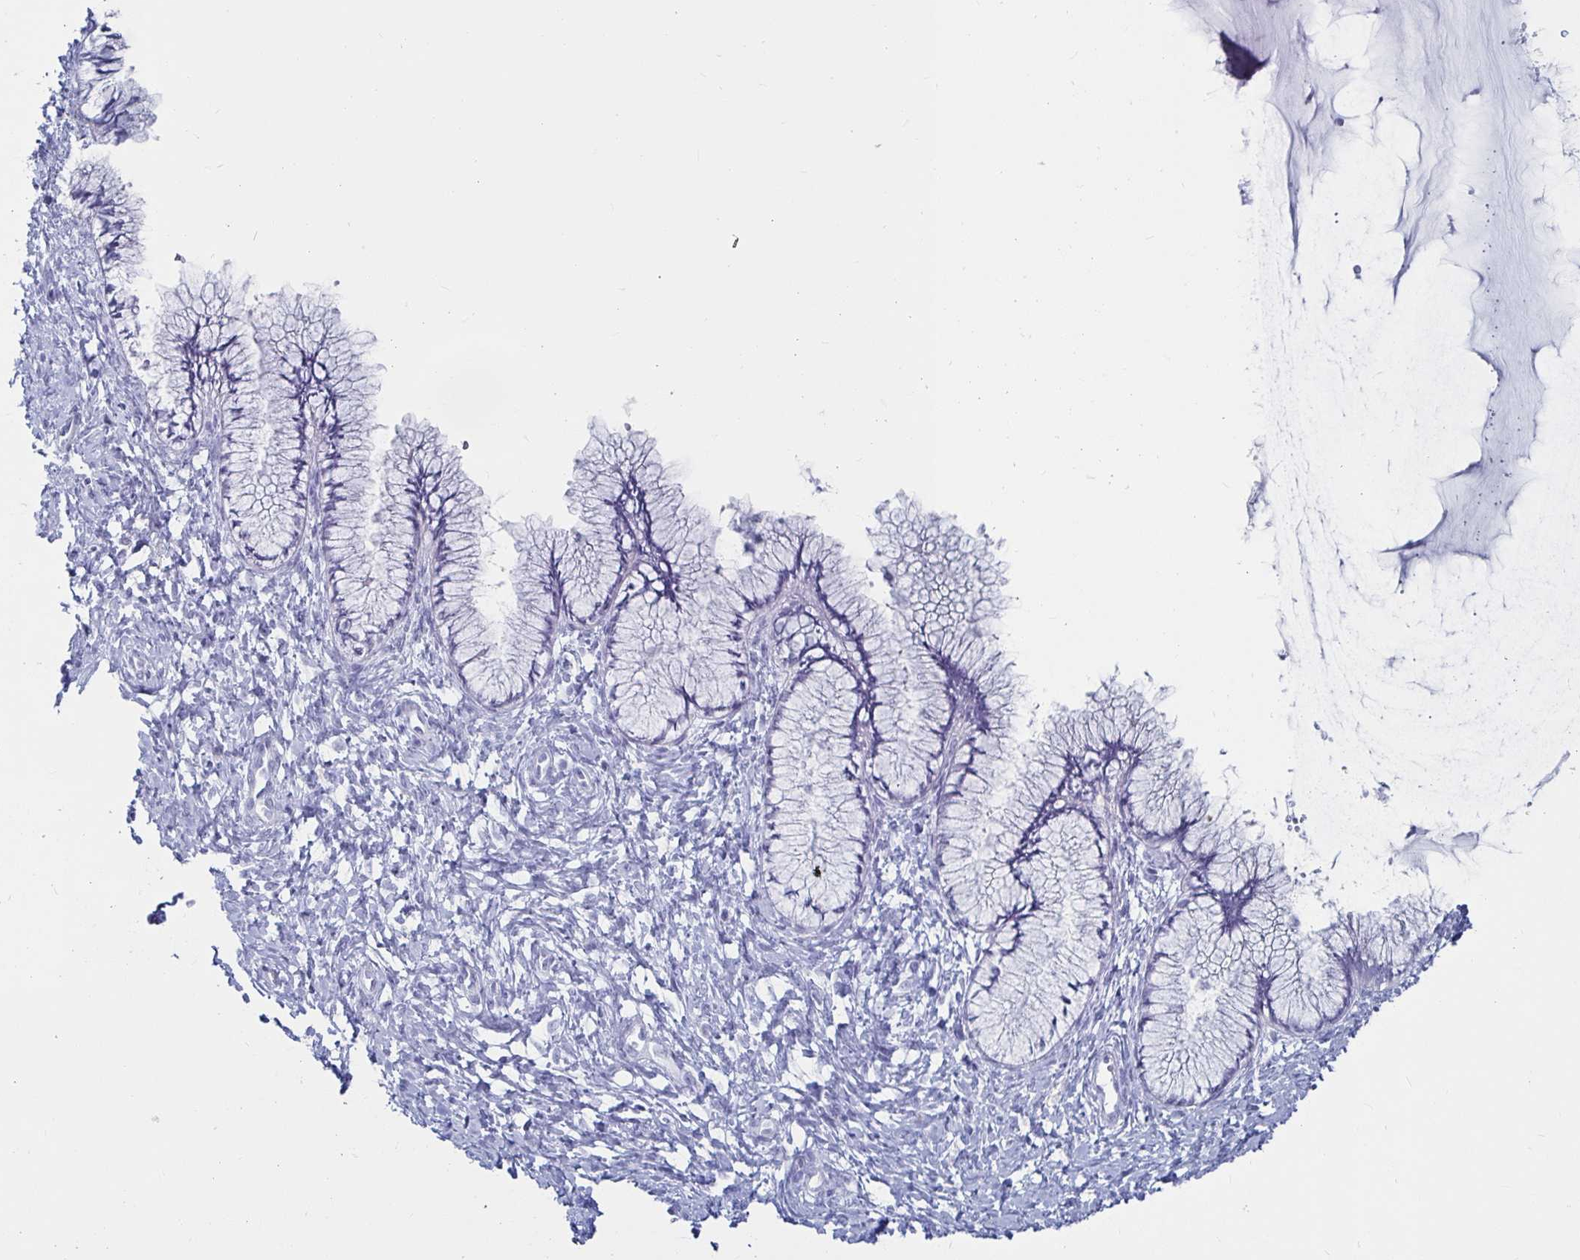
{"staining": {"intensity": "negative", "quantity": "none", "location": "none"}, "tissue": "cervix", "cell_type": "Glandular cells", "image_type": "normal", "snomed": [{"axis": "morphology", "description": "Normal tissue, NOS"}, {"axis": "topography", "description": "Cervix"}], "caption": "This is an immunohistochemistry (IHC) image of unremarkable cervix. There is no staining in glandular cells.", "gene": "CA9", "patient": {"sex": "female", "age": 37}}